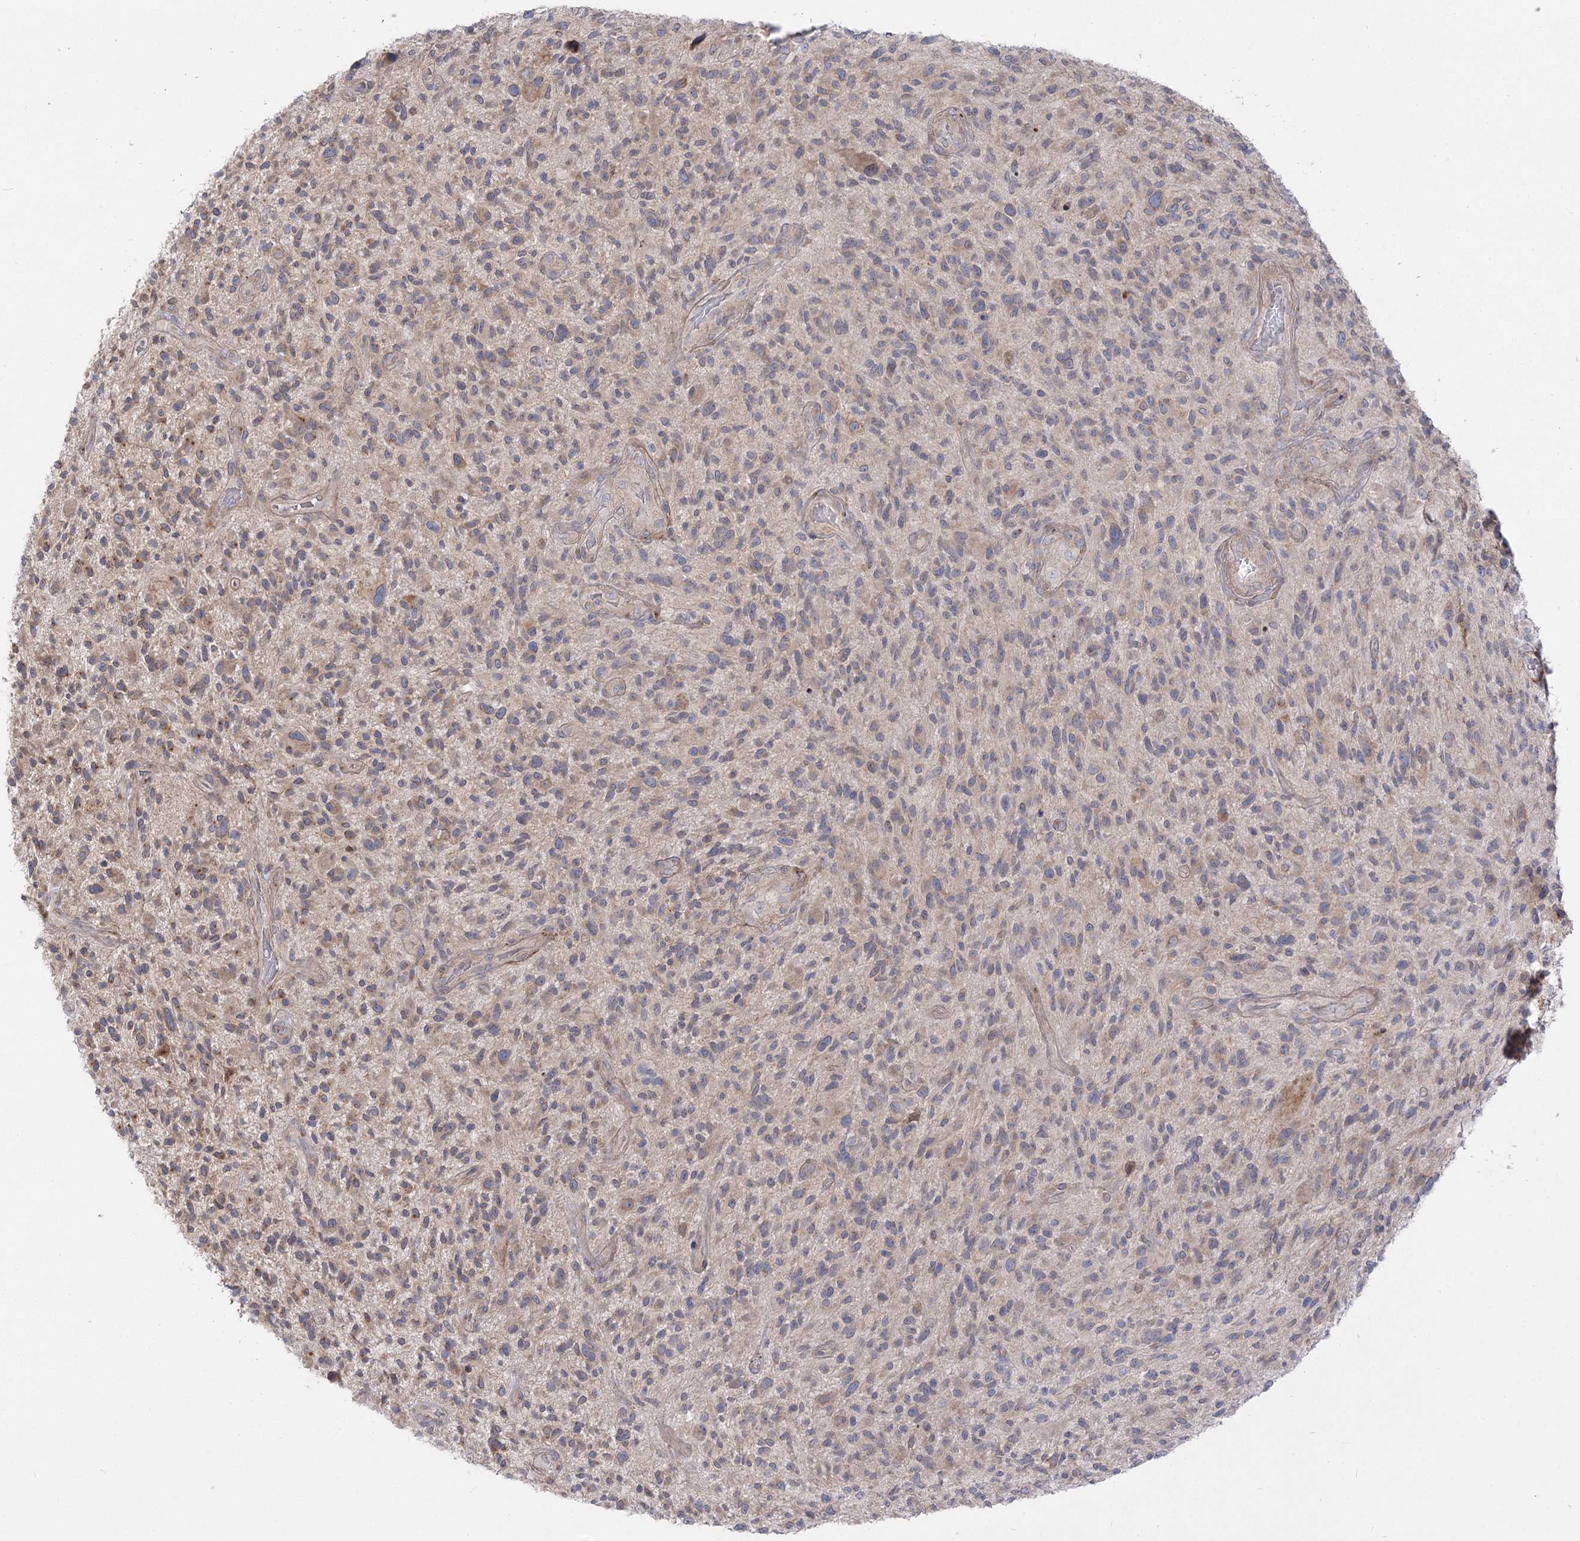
{"staining": {"intensity": "weak", "quantity": "25%-75%", "location": "cytoplasmic/membranous"}, "tissue": "glioma", "cell_type": "Tumor cells", "image_type": "cancer", "snomed": [{"axis": "morphology", "description": "Glioma, malignant, High grade"}, {"axis": "topography", "description": "Brain"}], "caption": "The photomicrograph demonstrates a brown stain indicating the presence of a protein in the cytoplasmic/membranous of tumor cells in malignant glioma (high-grade).", "gene": "SH3BP5L", "patient": {"sex": "male", "age": 47}}